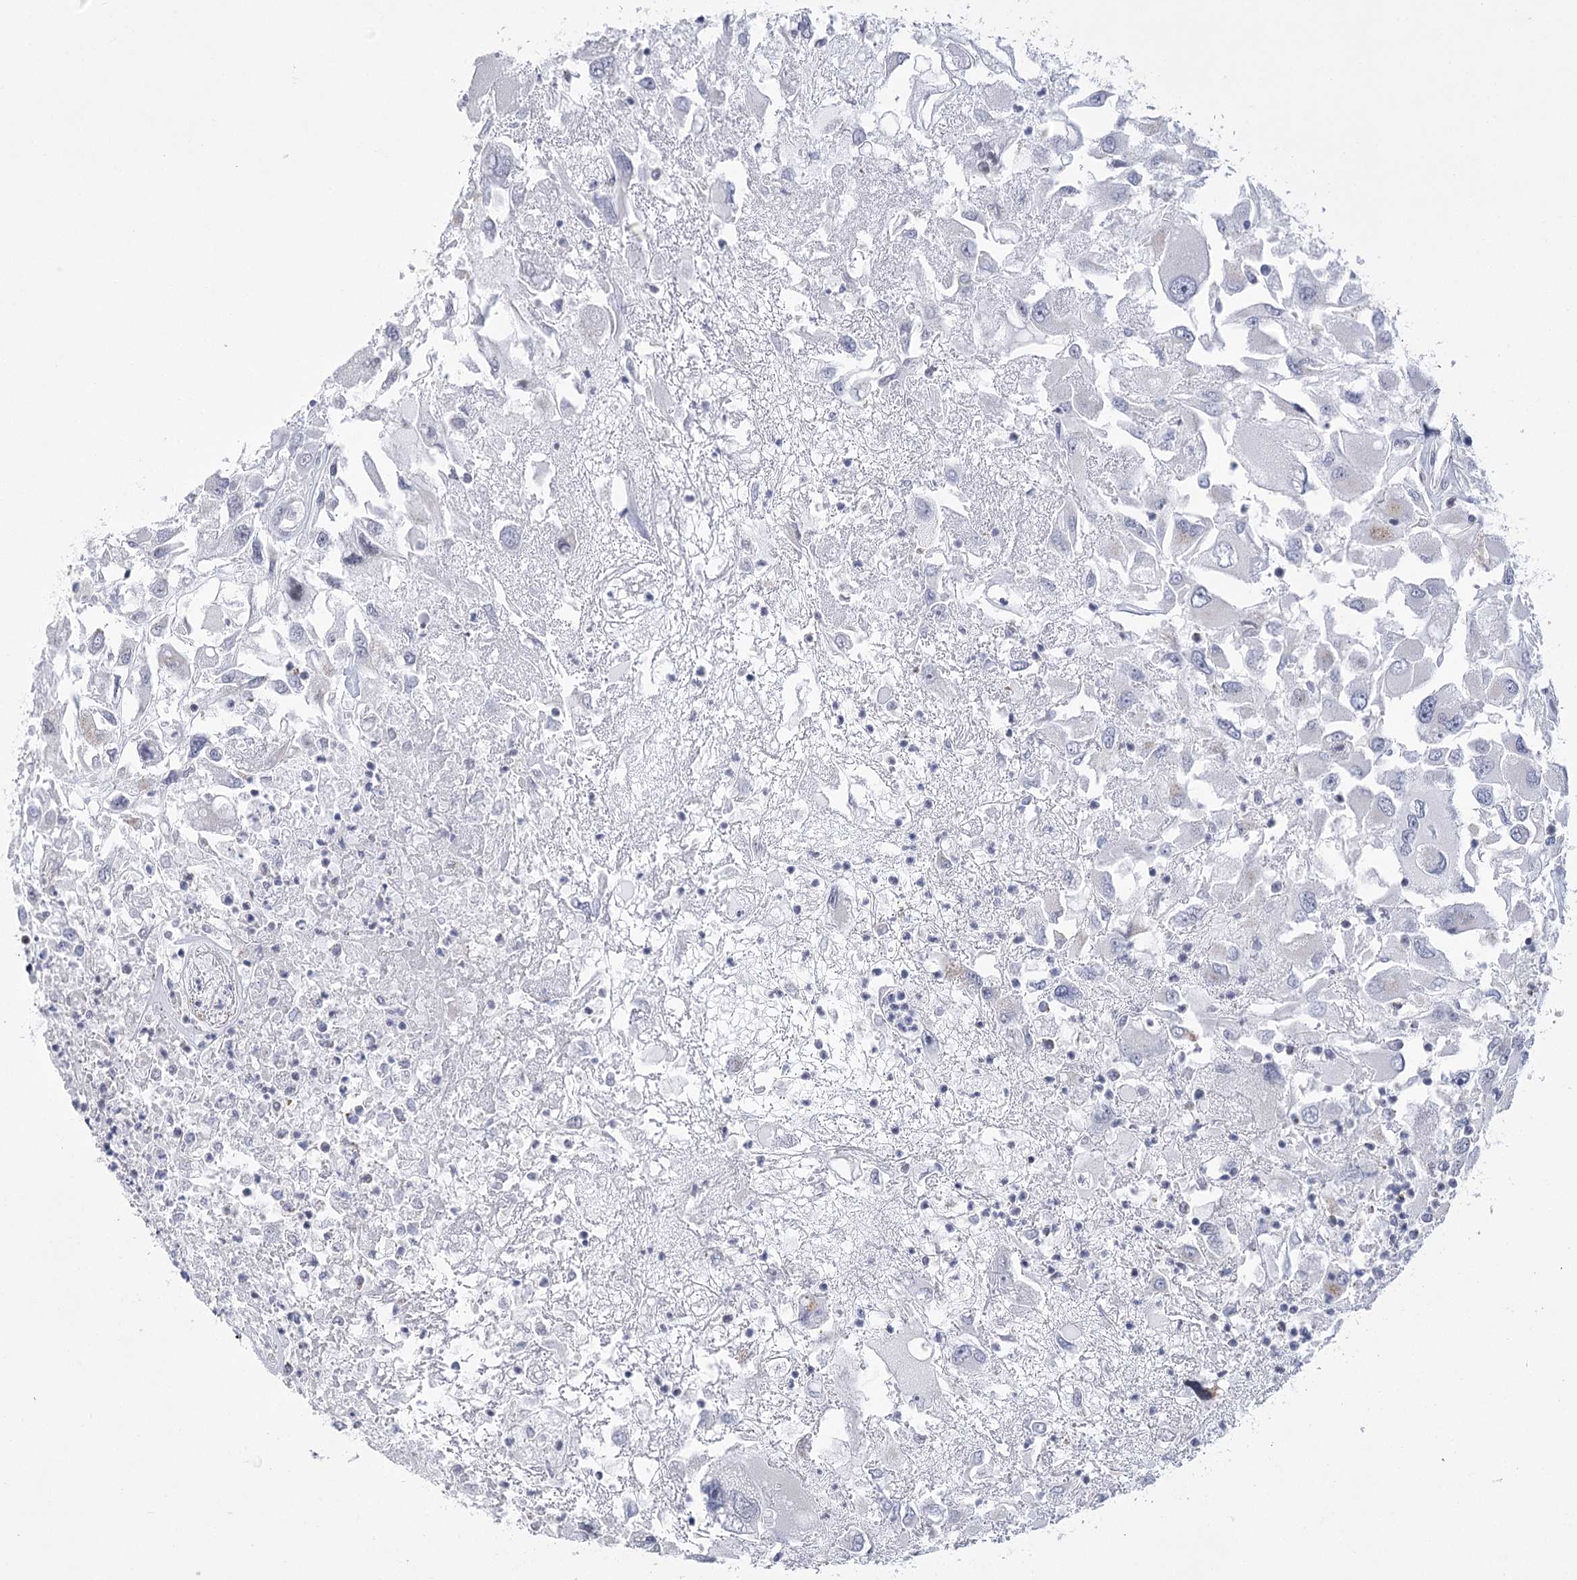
{"staining": {"intensity": "negative", "quantity": "none", "location": "none"}, "tissue": "renal cancer", "cell_type": "Tumor cells", "image_type": "cancer", "snomed": [{"axis": "morphology", "description": "Adenocarcinoma, NOS"}, {"axis": "topography", "description": "Kidney"}], "caption": "Tumor cells show no significant protein positivity in renal adenocarcinoma.", "gene": "FAM76B", "patient": {"sex": "female", "age": 52}}